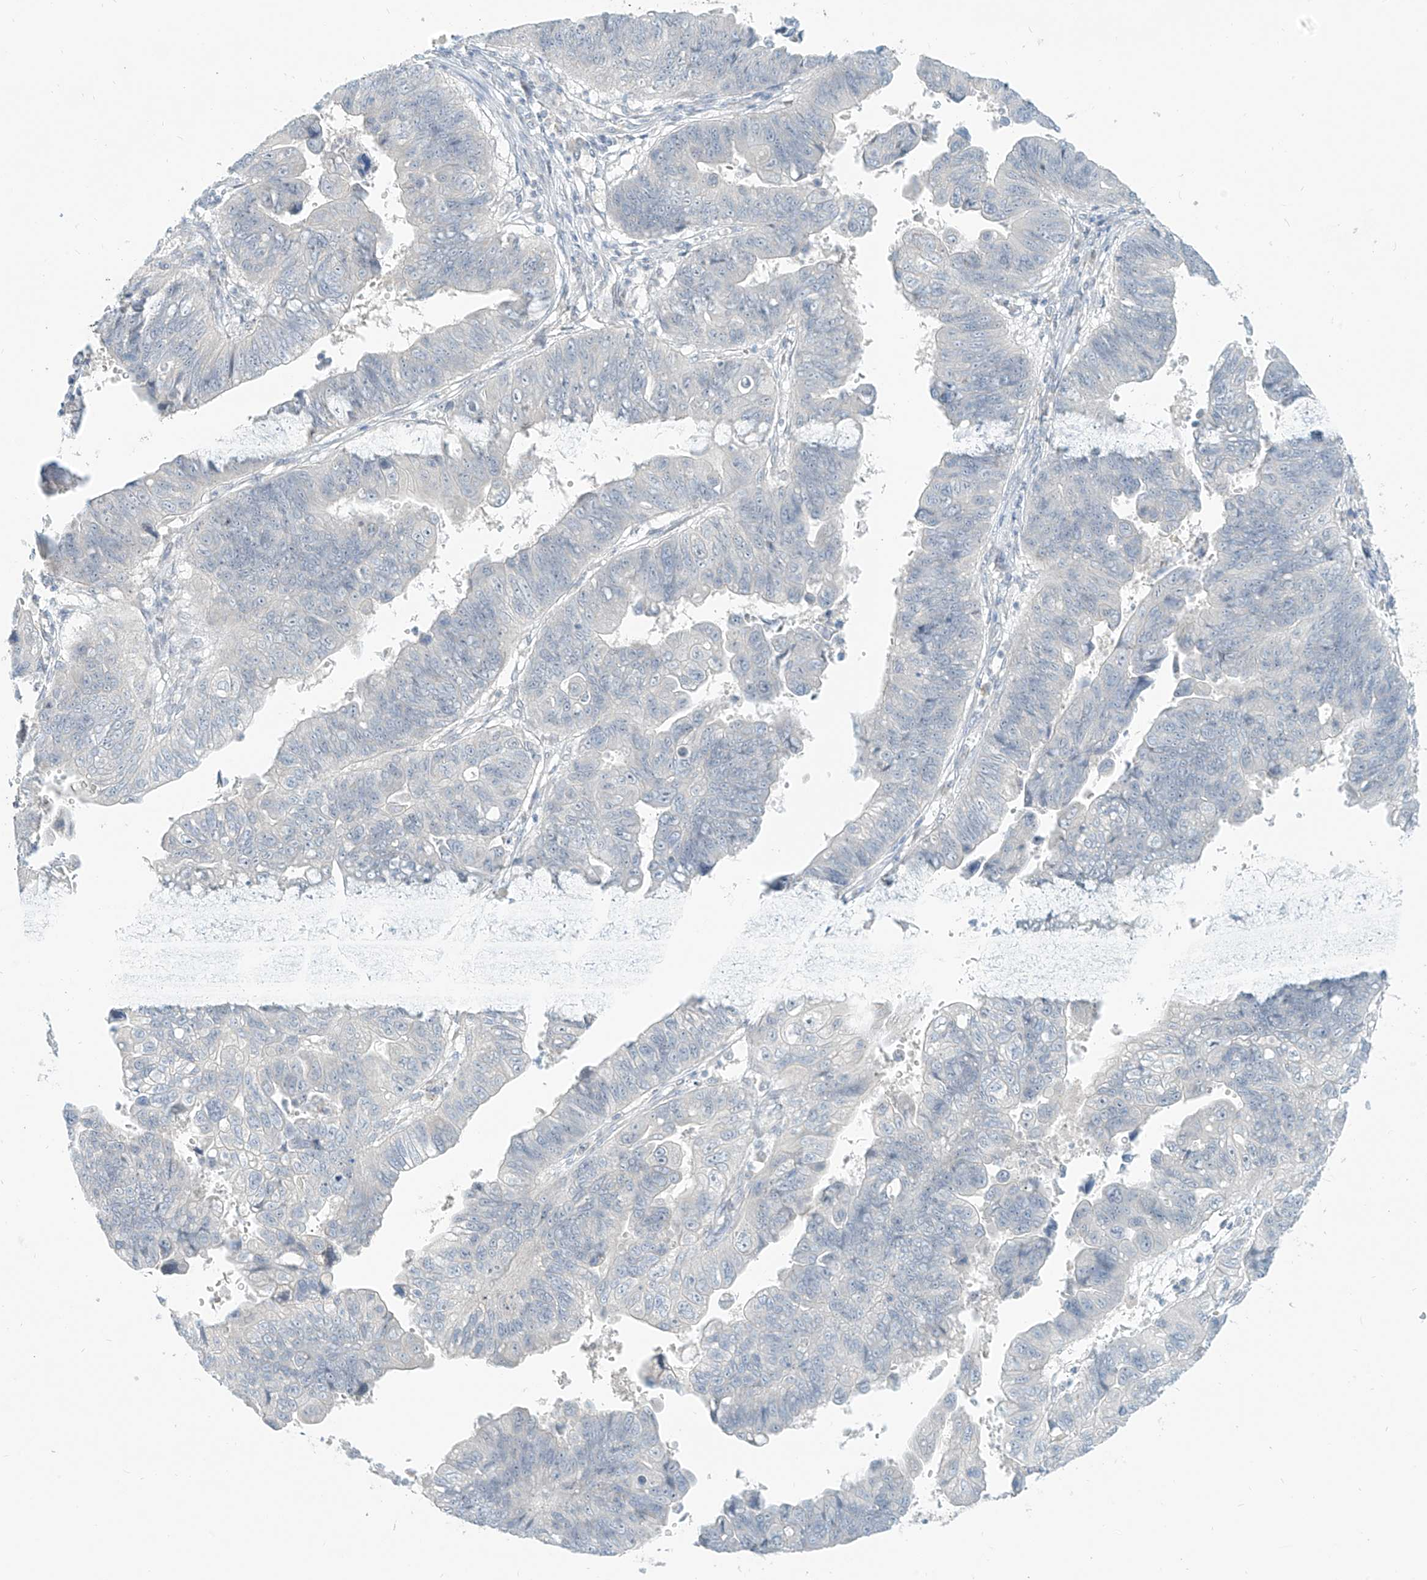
{"staining": {"intensity": "negative", "quantity": "none", "location": "none"}, "tissue": "stomach cancer", "cell_type": "Tumor cells", "image_type": "cancer", "snomed": [{"axis": "morphology", "description": "Adenocarcinoma, NOS"}, {"axis": "topography", "description": "Stomach"}], "caption": "Stomach adenocarcinoma was stained to show a protein in brown. There is no significant staining in tumor cells.", "gene": "C2orf42", "patient": {"sex": "male", "age": 59}}